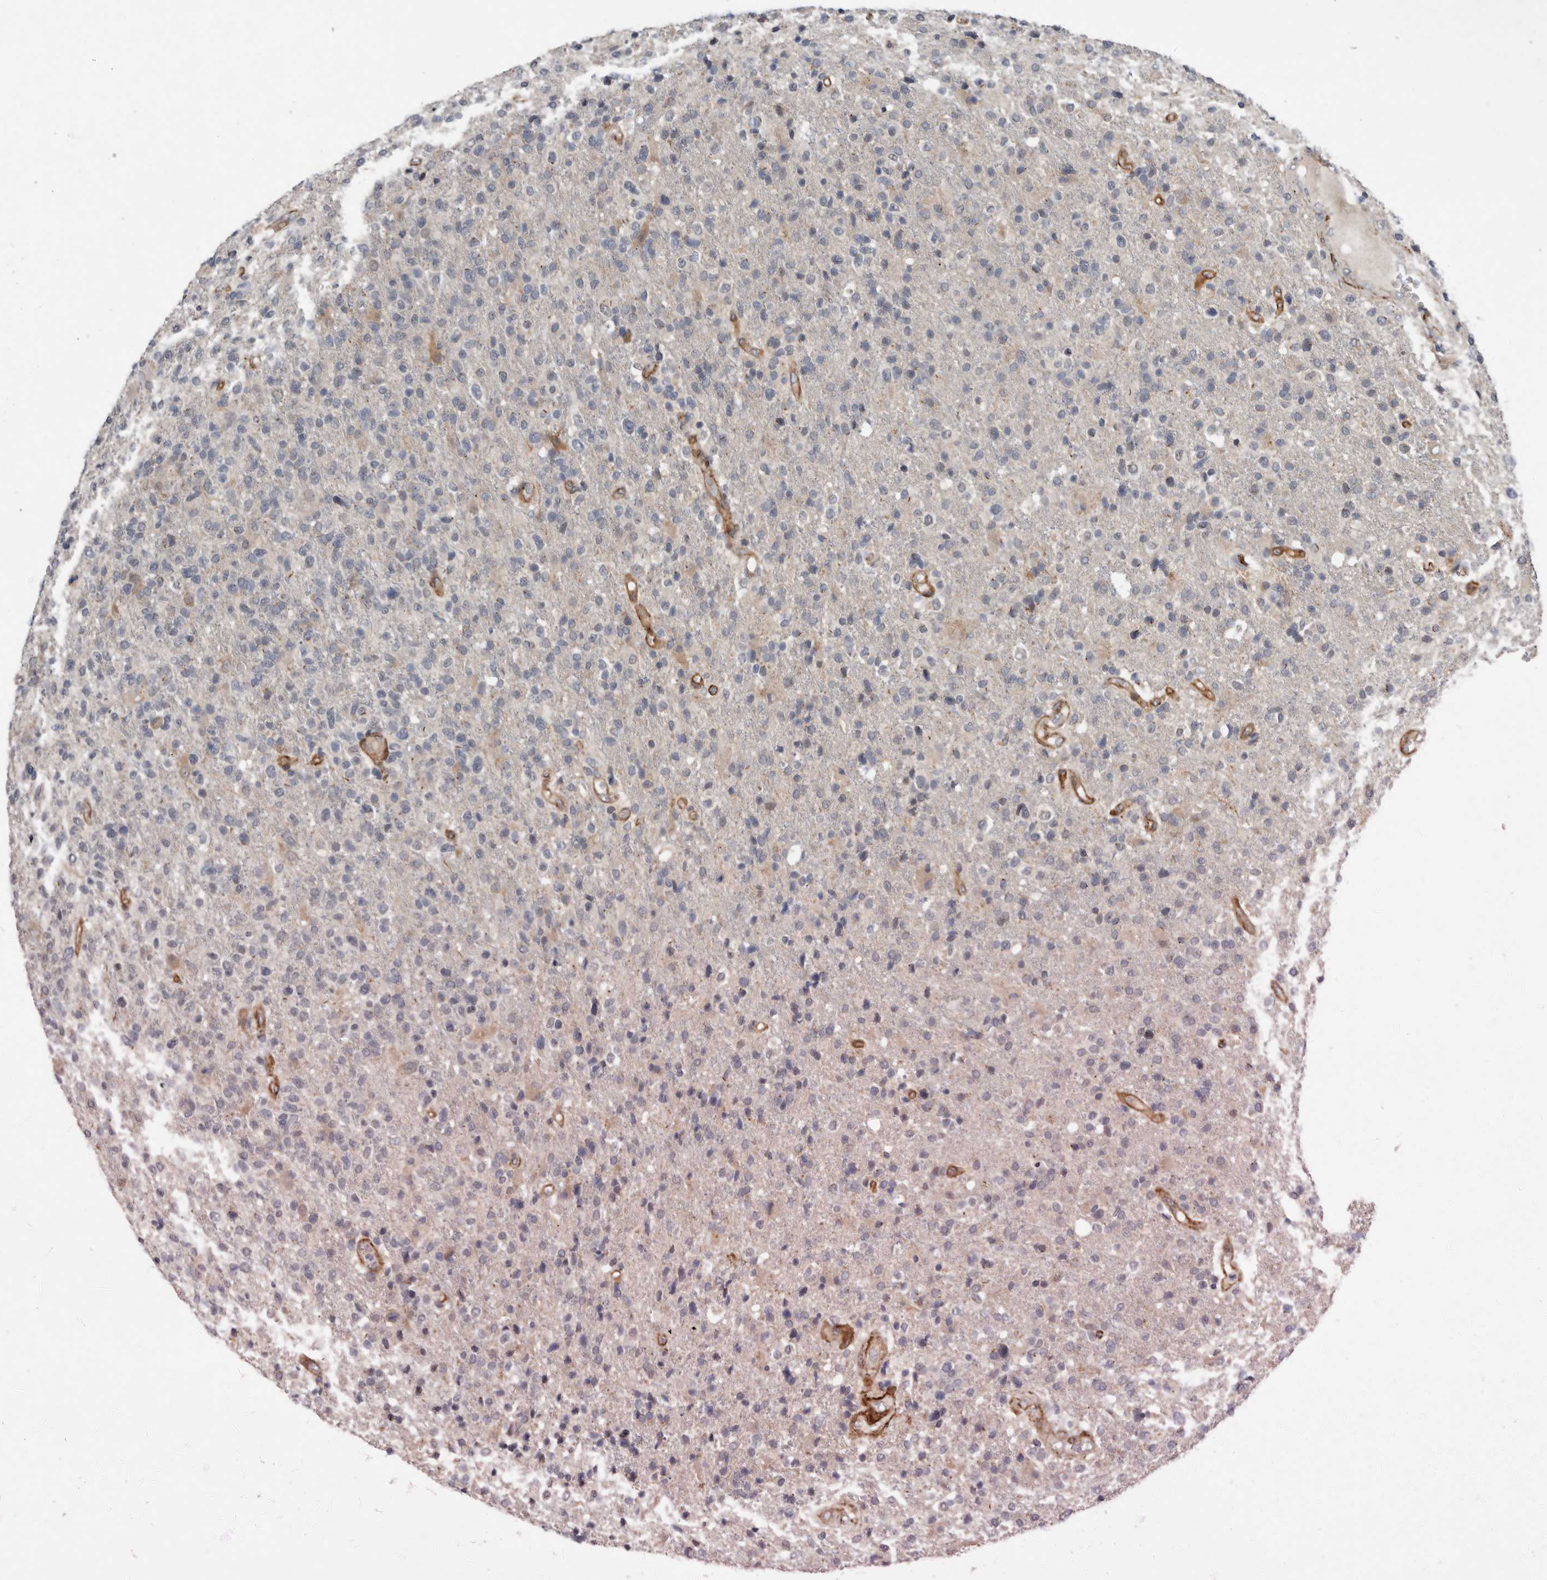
{"staining": {"intensity": "negative", "quantity": "none", "location": "none"}, "tissue": "glioma", "cell_type": "Tumor cells", "image_type": "cancer", "snomed": [{"axis": "morphology", "description": "Glioma, malignant, High grade"}, {"axis": "topography", "description": "Brain"}], "caption": "This is an immunohistochemistry photomicrograph of human malignant glioma (high-grade). There is no staining in tumor cells.", "gene": "RANBP17", "patient": {"sex": "male", "age": 72}}